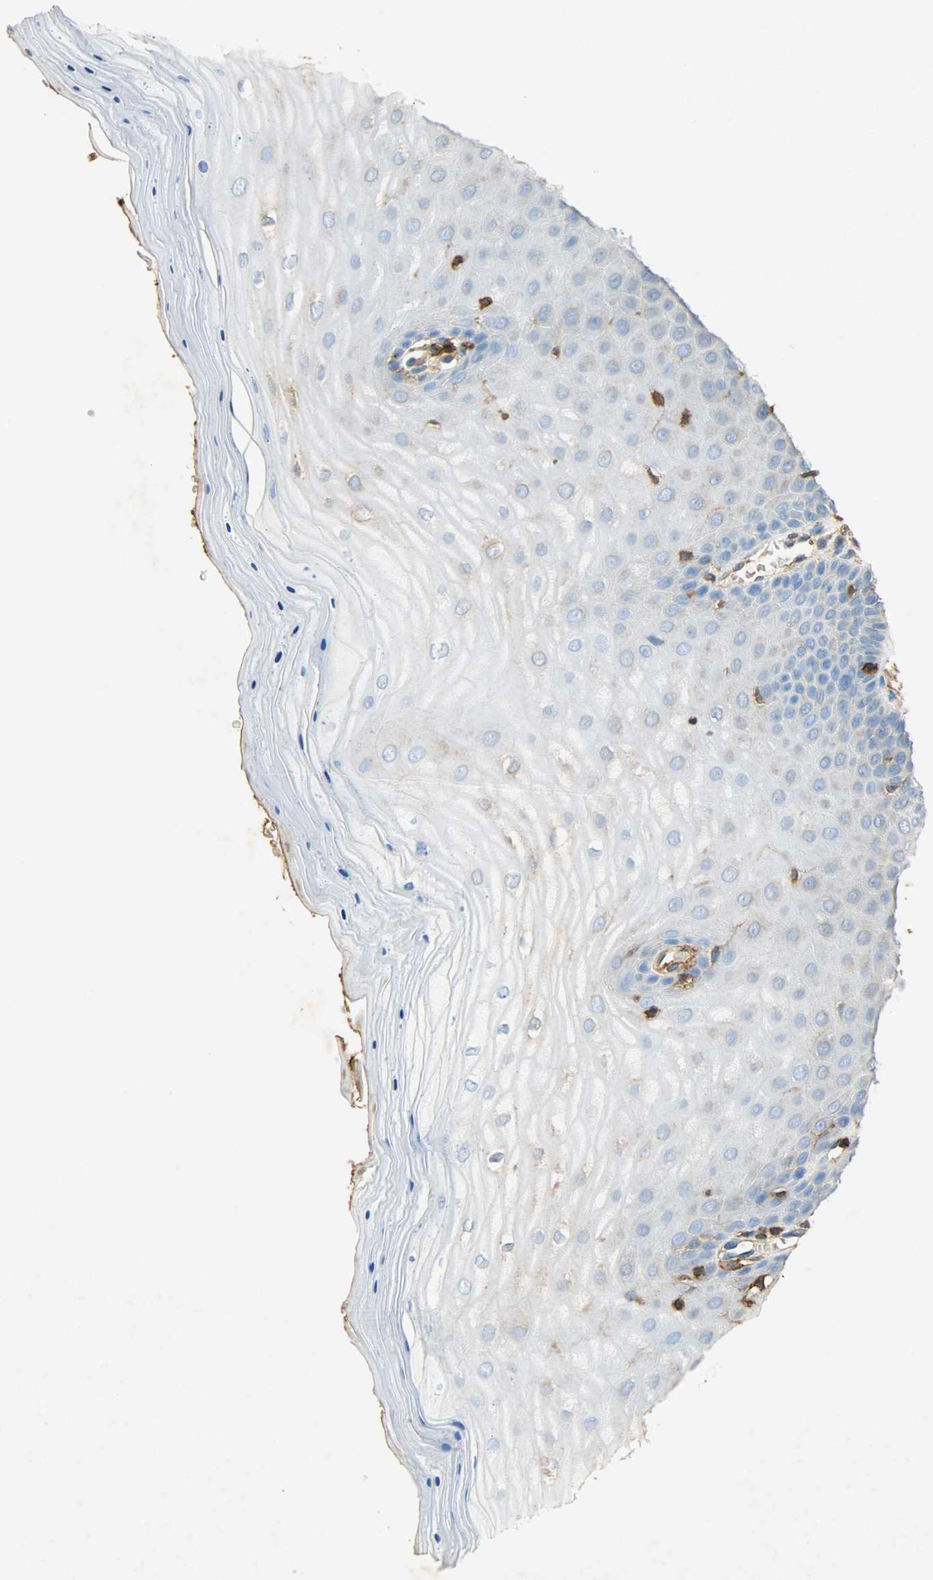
{"staining": {"intensity": "negative", "quantity": "none", "location": "none"}, "tissue": "cervix", "cell_type": "Glandular cells", "image_type": "normal", "snomed": [{"axis": "morphology", "description": "Normal tissue, NOS"}, {"axis": "topography", "description": "Cervix"}], "caption": "Immunohistochemistry (IHC) photomicrograph of normal cervix: human cervix stained with DAB shows no significant protein positivity in glandular cells.", "gene": "ANXA6", "patient": {"sex": "female", "age": 55}}